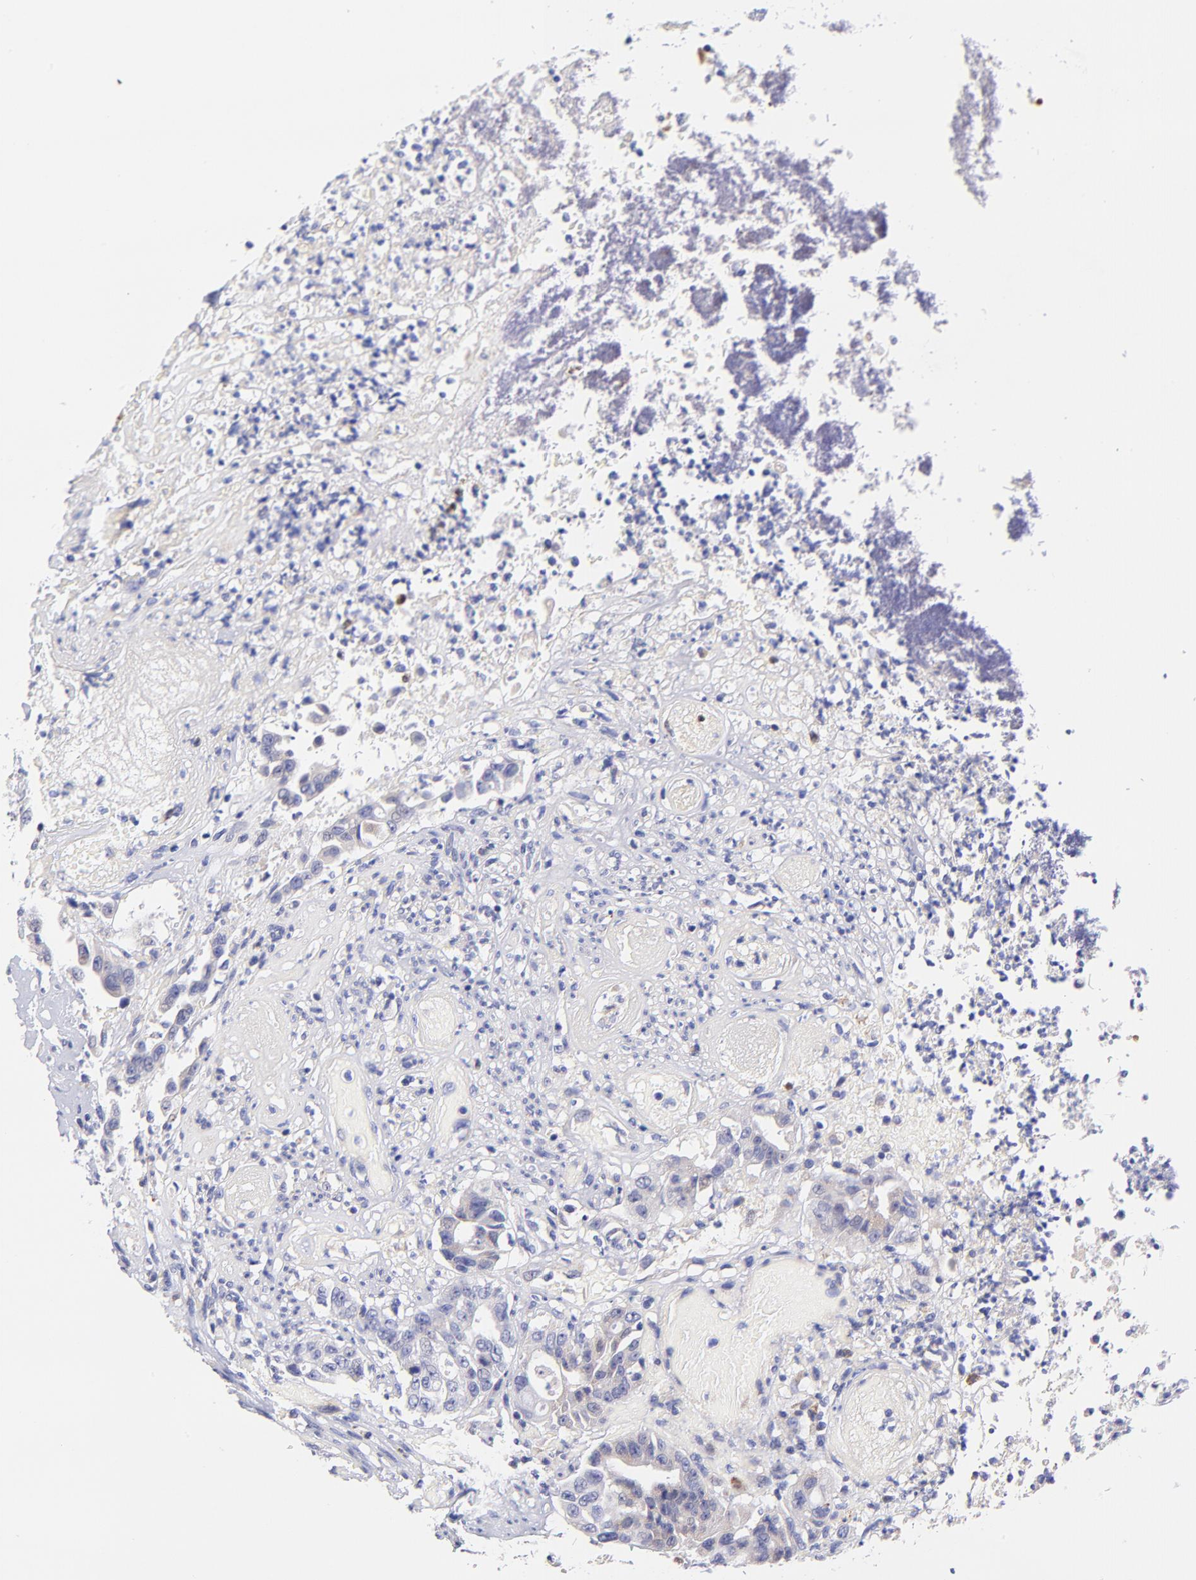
{"staining": {"intensity": "weak", "quantity": "<25%", "location": "cytoplasmic/membranous"}, "tissue": "colorectal cancer", "cell_type": "Tumor cells", "image_type": "cancer", "snomed": [{"axis": "morphology", "description": "Adenocarcinoma, NOS"}, {"axis": "topography", "description": "Colon"}], "caption": "Immunohistochemistry micrograph of neoplastic tissue: human colorectal cancer stained with DAB exhibits no significant protein positivity in tumor cells. Brightfield microscopy of IHC stained with DAB (brown) and hematoxylin (blue), captured at high magnification.", "gene": "NDUFB7", "patient": {"sex": "female", "age": 70}}